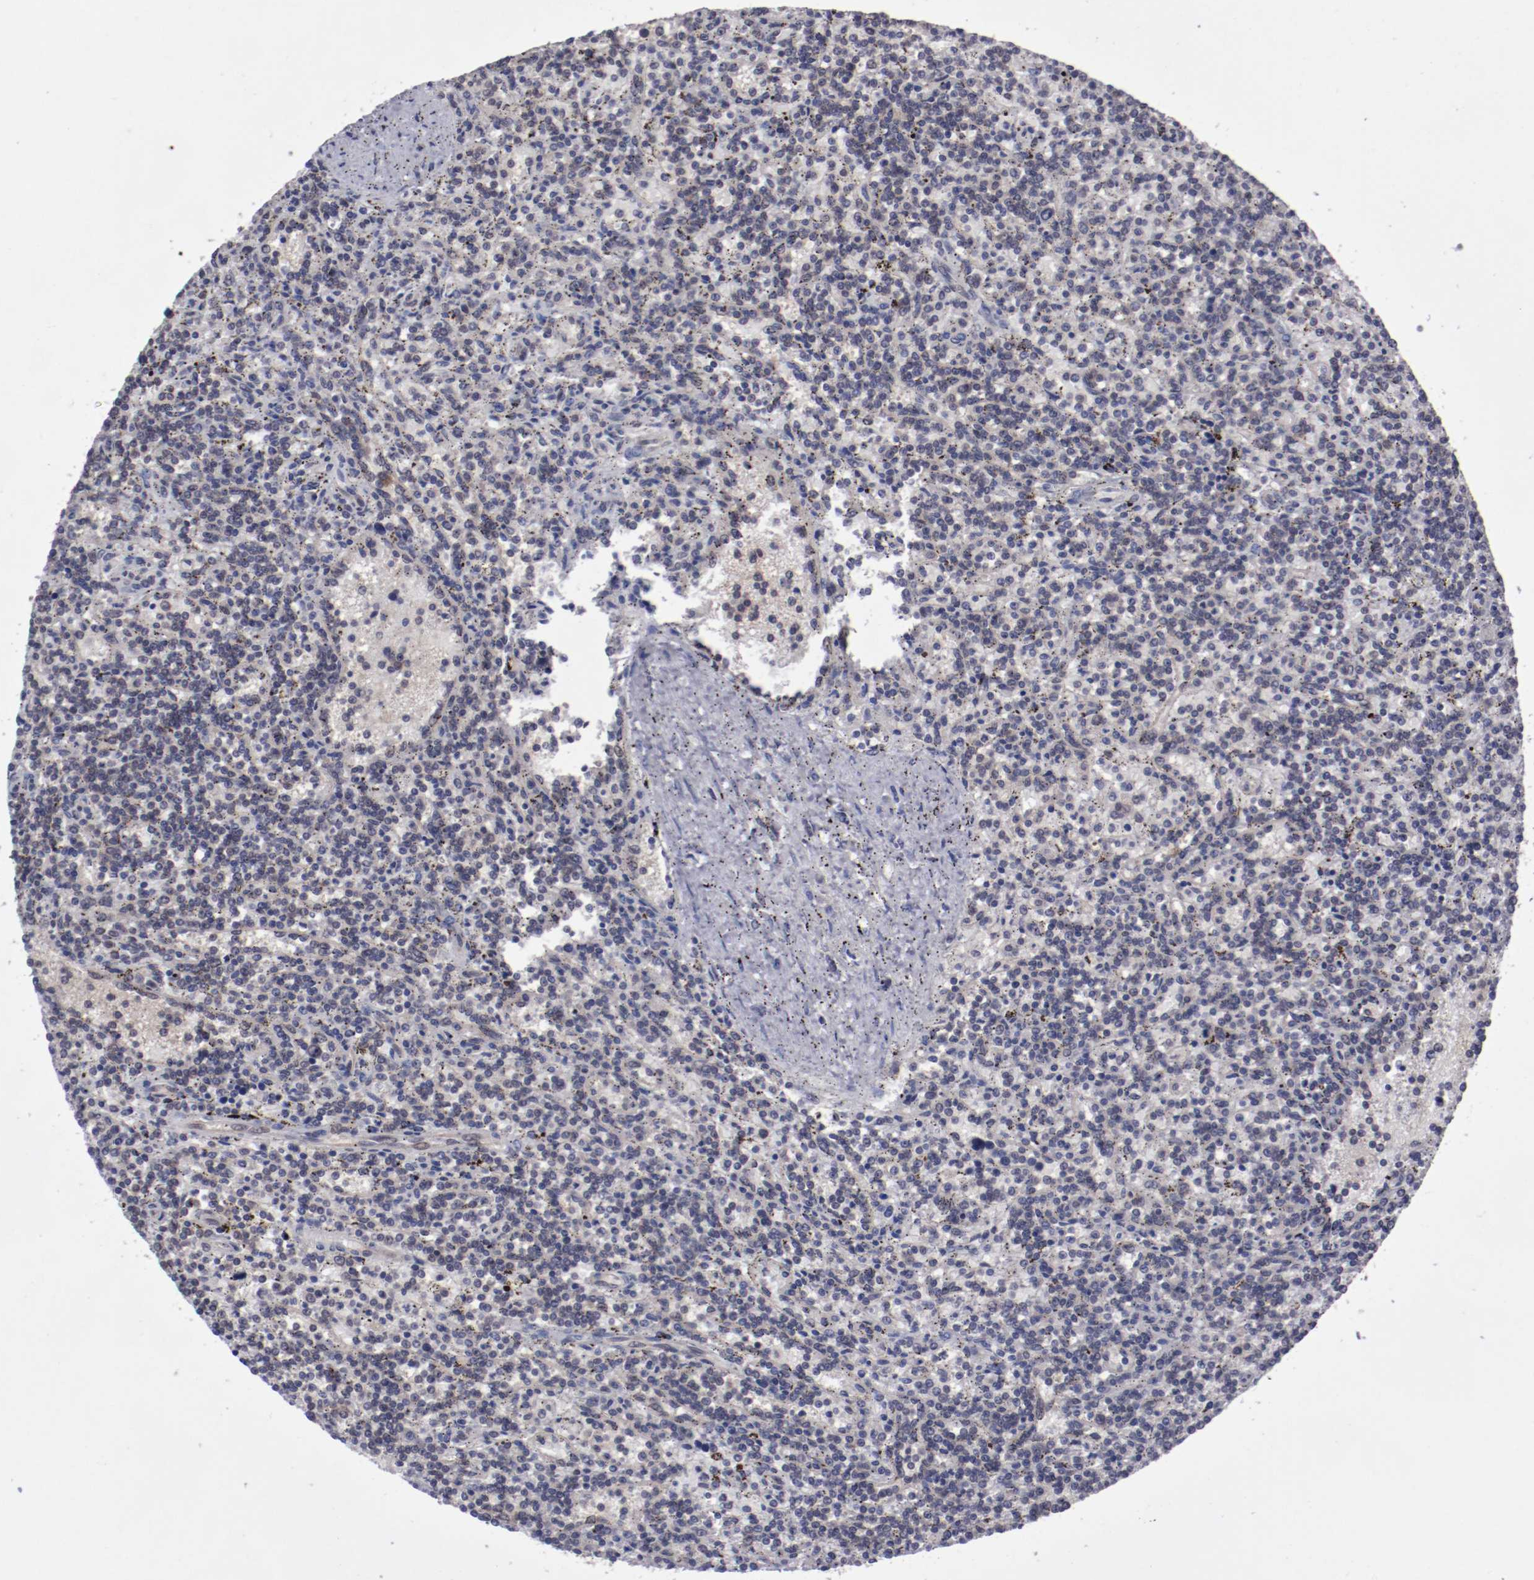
{"staining": {"intensity": "negative", "quantity": "none", "location": "none"}, "tissue": "lymphoma", "cell_type": "Tumor cells", "image_type": "cancer", "snomed": [{"axis": "morphology", "description": "Malignant lymphoma, non-Hodgkin's type, Low grade"}, {"axis": "topography", "description": "Spleen"}], "caption": "Lymphoma was stained to show a protein in brown. There is no significant expression in tumor cells. (DAB immunohistochemistry (IHC), high magnification).", "gene": "ARNT", "patient": {"sex": "male", "age": 73}}